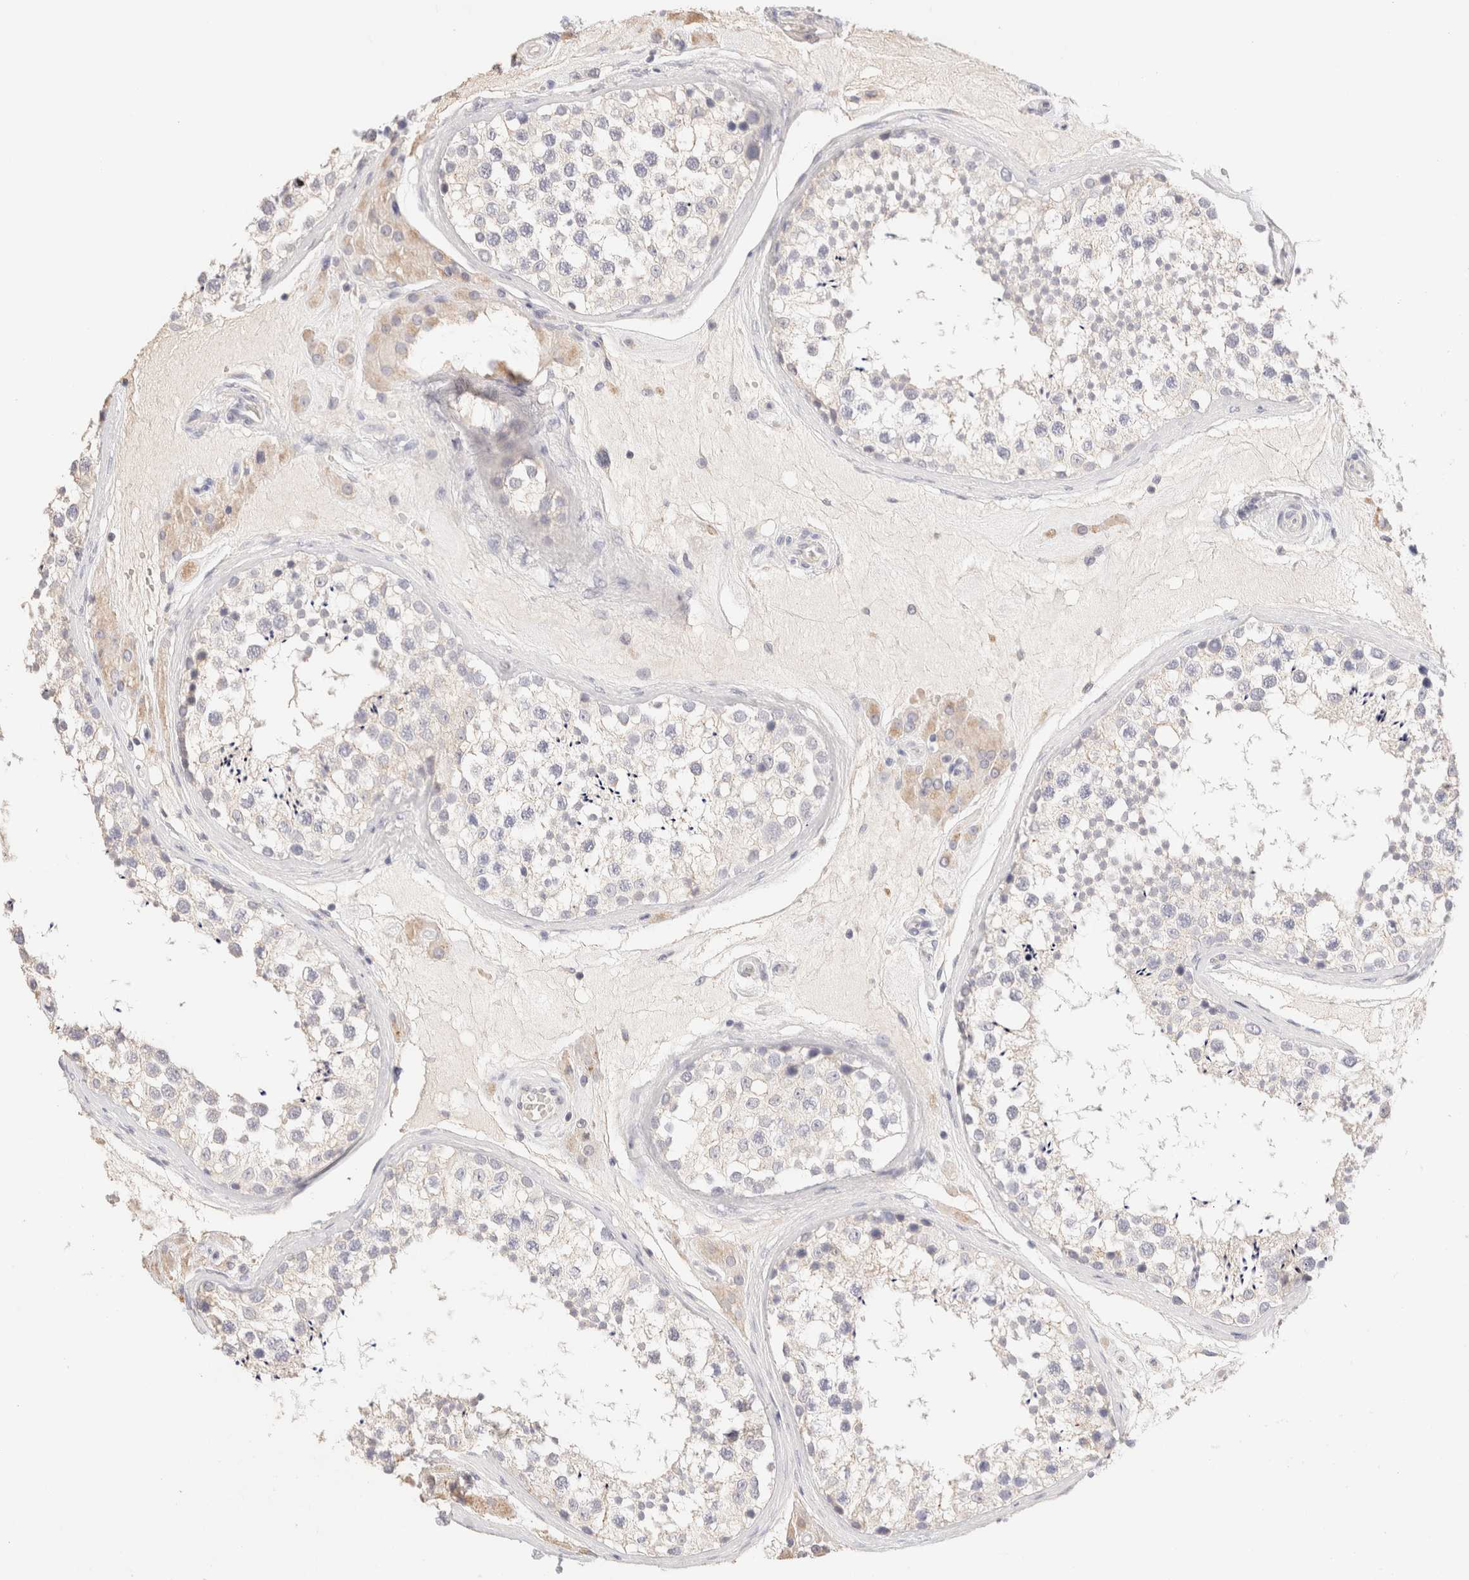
{"staining": {"intensity": "negative", "quantity": "none", "location": "none"}, "tissue": "testis", "cell_type": "Cells in seminiferous ducts", "image_type": "normal", "snomed": [{"axis": "morphology", "description": "Normal tissue, NOS"}, {"axis": "topography", "description": "Testis"}], "caption": "This is a histopathology image of immunohistochemistry staining of benign testis, which shows no expression in cells in seminiferous ducts. (Brightfield microscopy of DAB immunohistochemistry (IHC) at high magnification).", "gene": "SCGB2A2", "patient": {"sex": "male", "age": 46}}